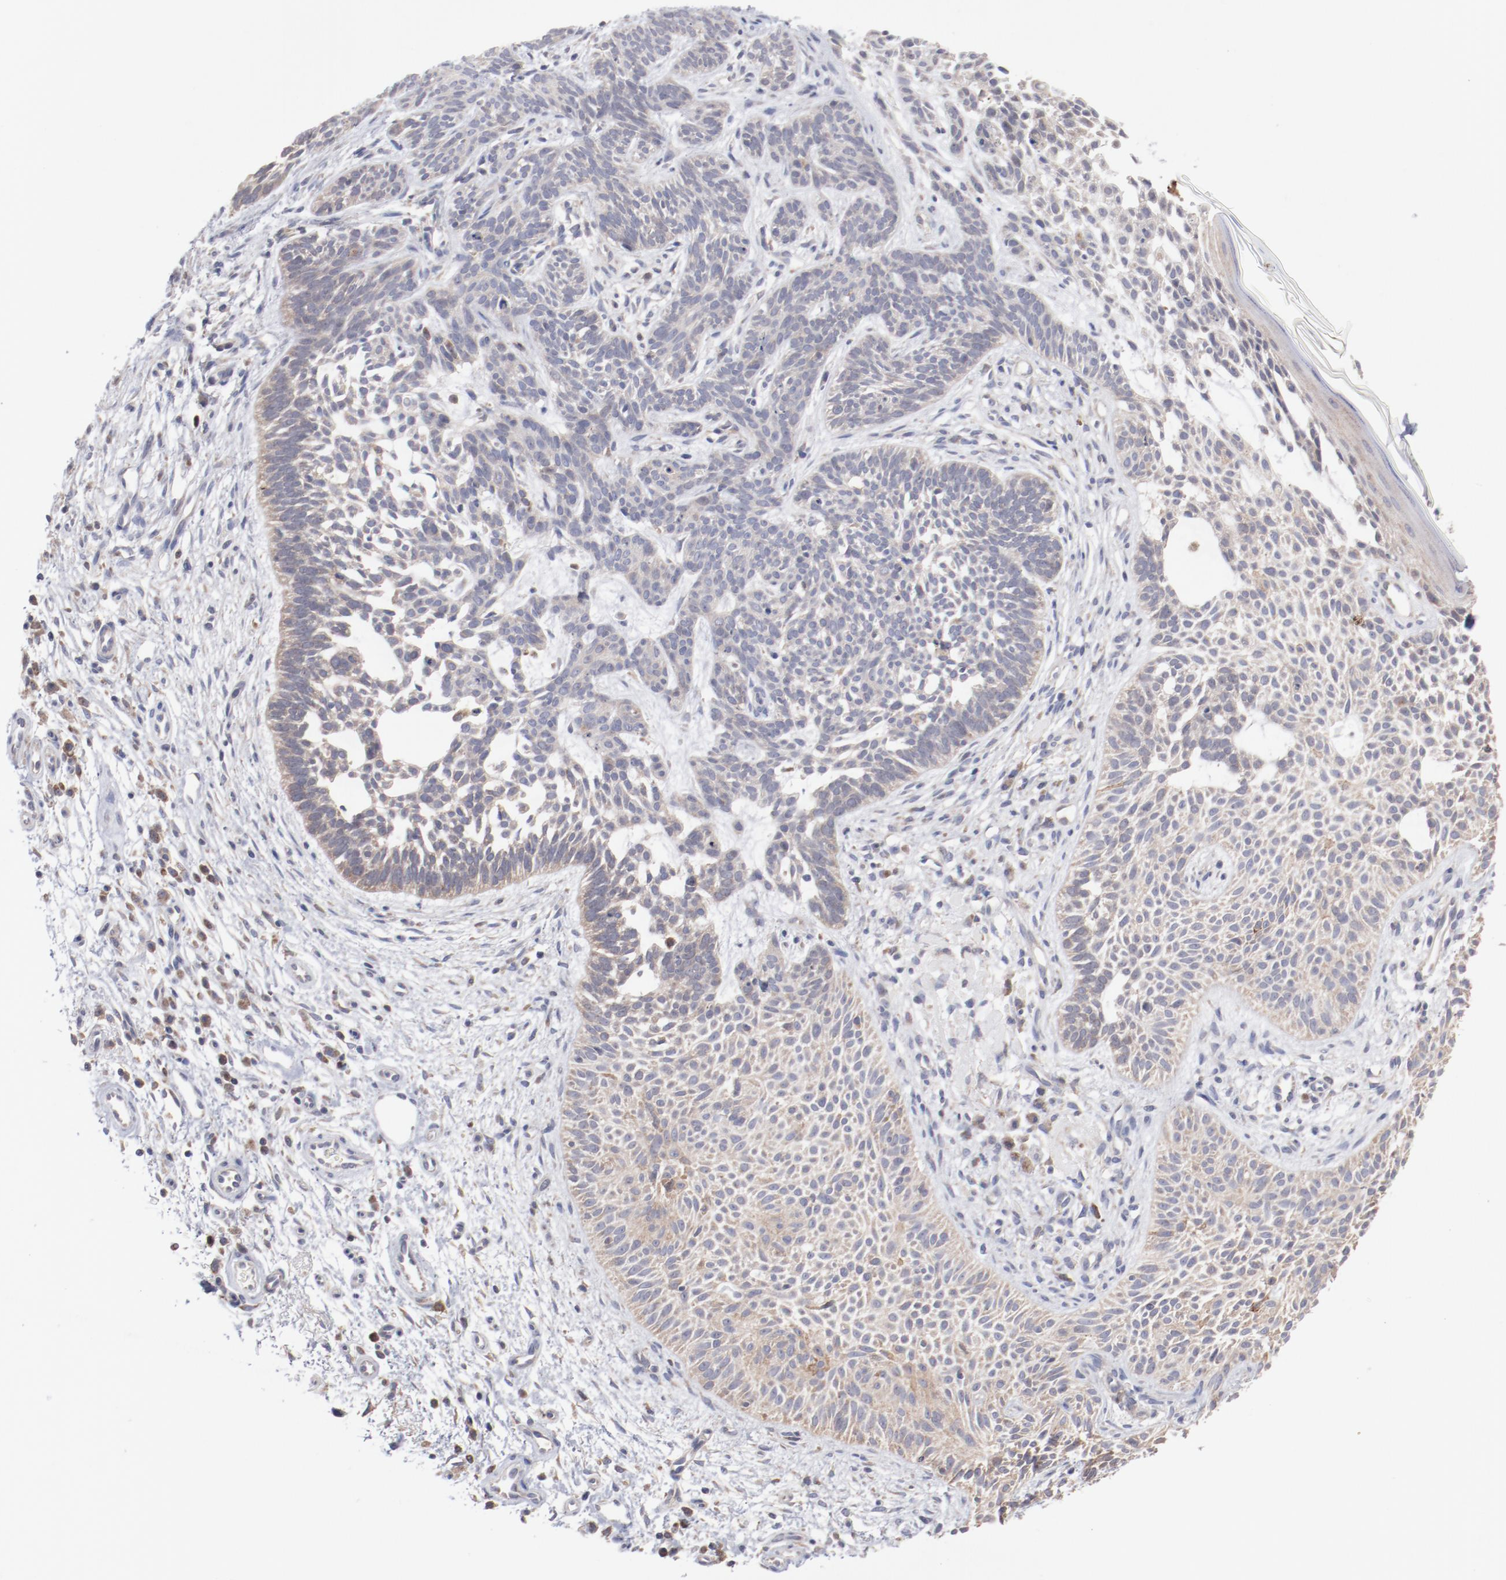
{"staining": {"intensity": "weak", "quantity": ">75%", "location": "cytoplasmic/membranous"}, "tissue": "skin cancer", "cell_type": "Tumor cells", "image_type": "cancer", "snomed": [{"axis": "morphology", "description": "Normal tissue, NOS"}, {"axis": "morphology", "description": "Basal cell carcinoma"}, {"axis": "topography", "description": "Skin"}], "caption": "Immunohistochemistry photomicrograph of human skin basal cell carcinoma stained for a protein (brown), which reveals low levels of weak cytoplasmic/membranous expression in approximately >75% of tumor cells.", "gene": "PPFIBP2", "patient": {"sex": "female", "age": 69}}